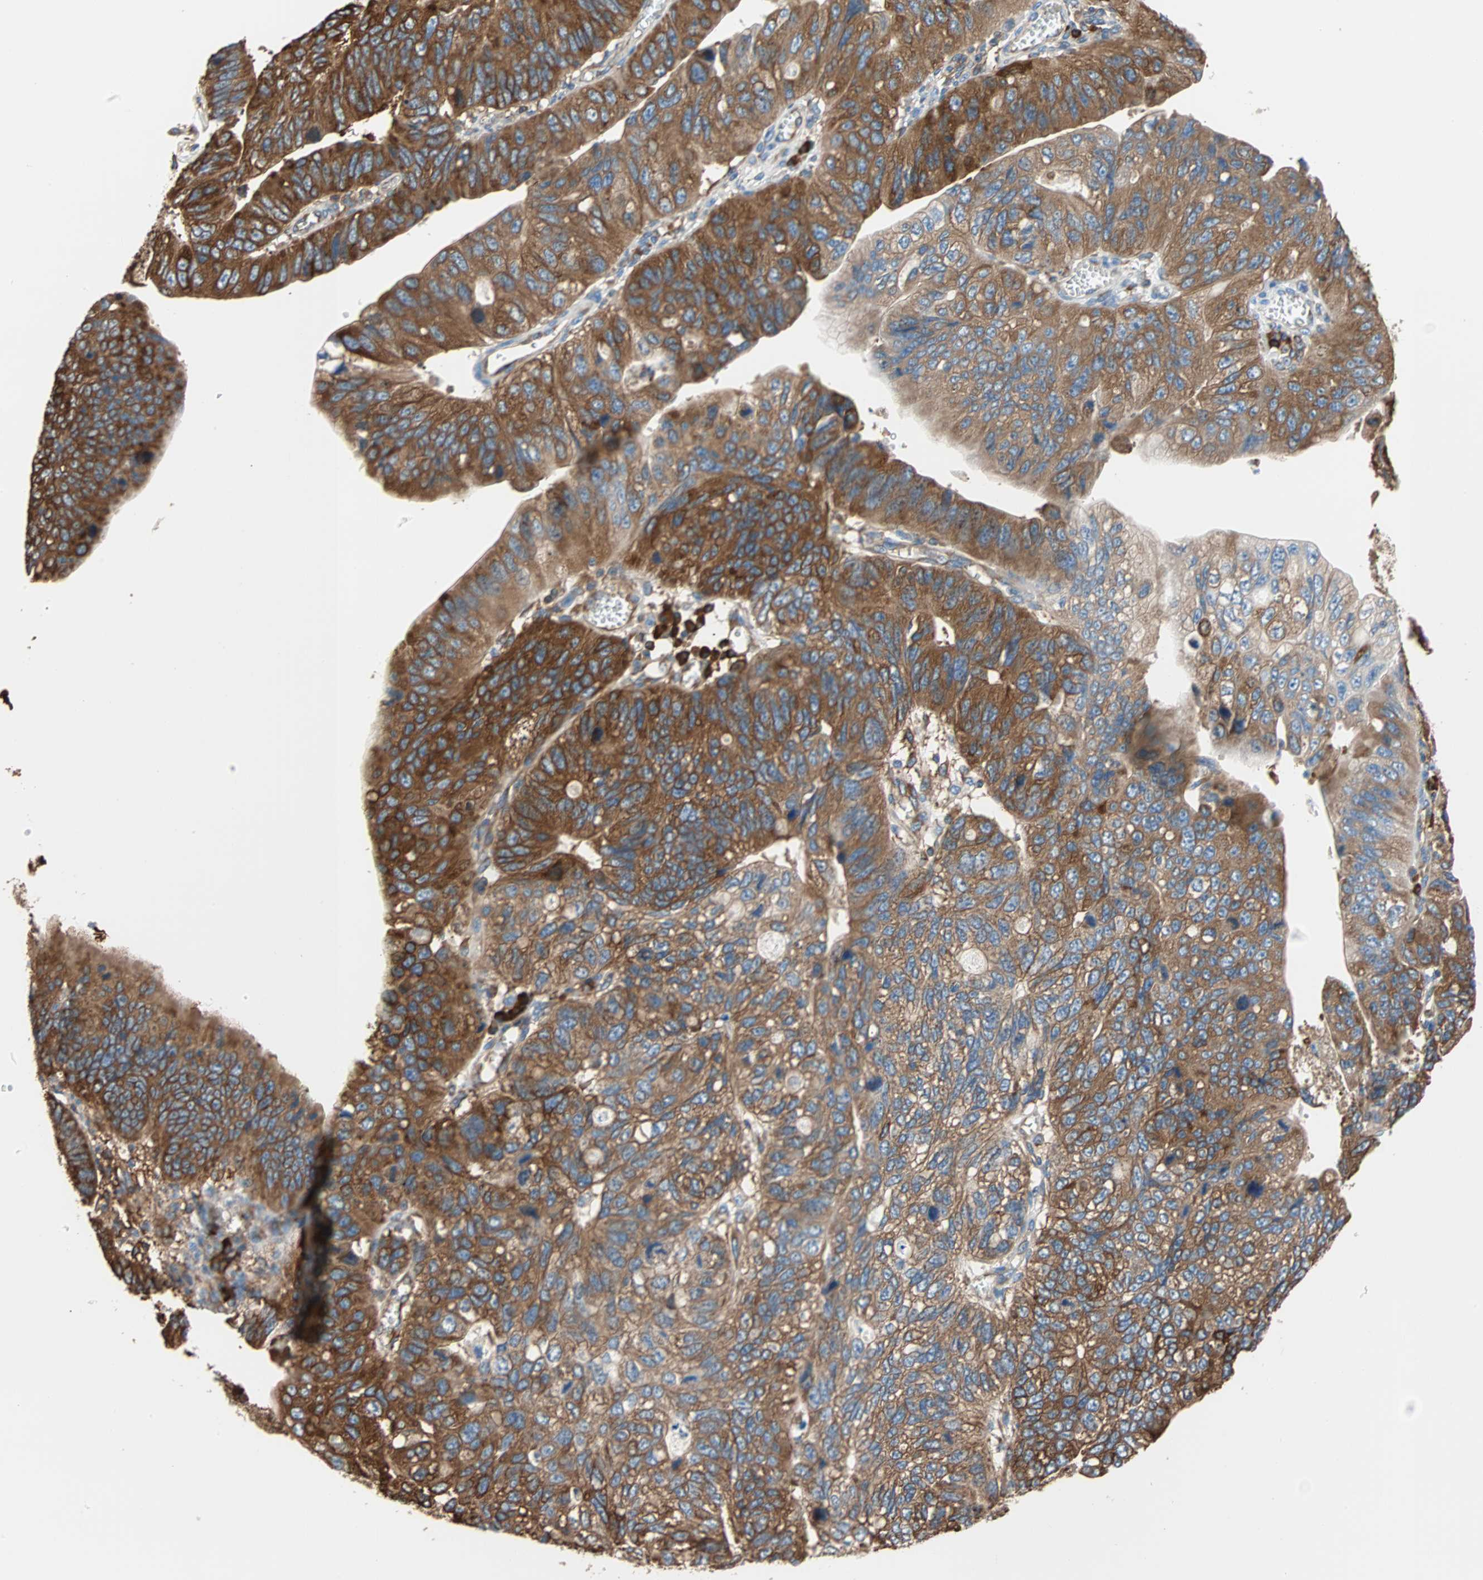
{"staining": {"intensity": "moderate", "quantity": ">75%", "location": "cytoplasmic/membranous"}, "tissue": "stomach cancer", "cell_type": "Tumor cells", "image_type": "cancer", "snomed": [{"axis": "morphology", "description": "Adenocarcinoma, NOS"}, {"axis": "topography", "description": "Stomach"}], "caption": "Brown immunohistochemical staining in stomach cancer (adenocarcinoma) demonstrates moderate cytoplasmic/membranous staining in about >75% of tumor cells. Nuclei are stained in blue.", "gene": "EEF2", "patient": {"sex": "male", "age": 59}}